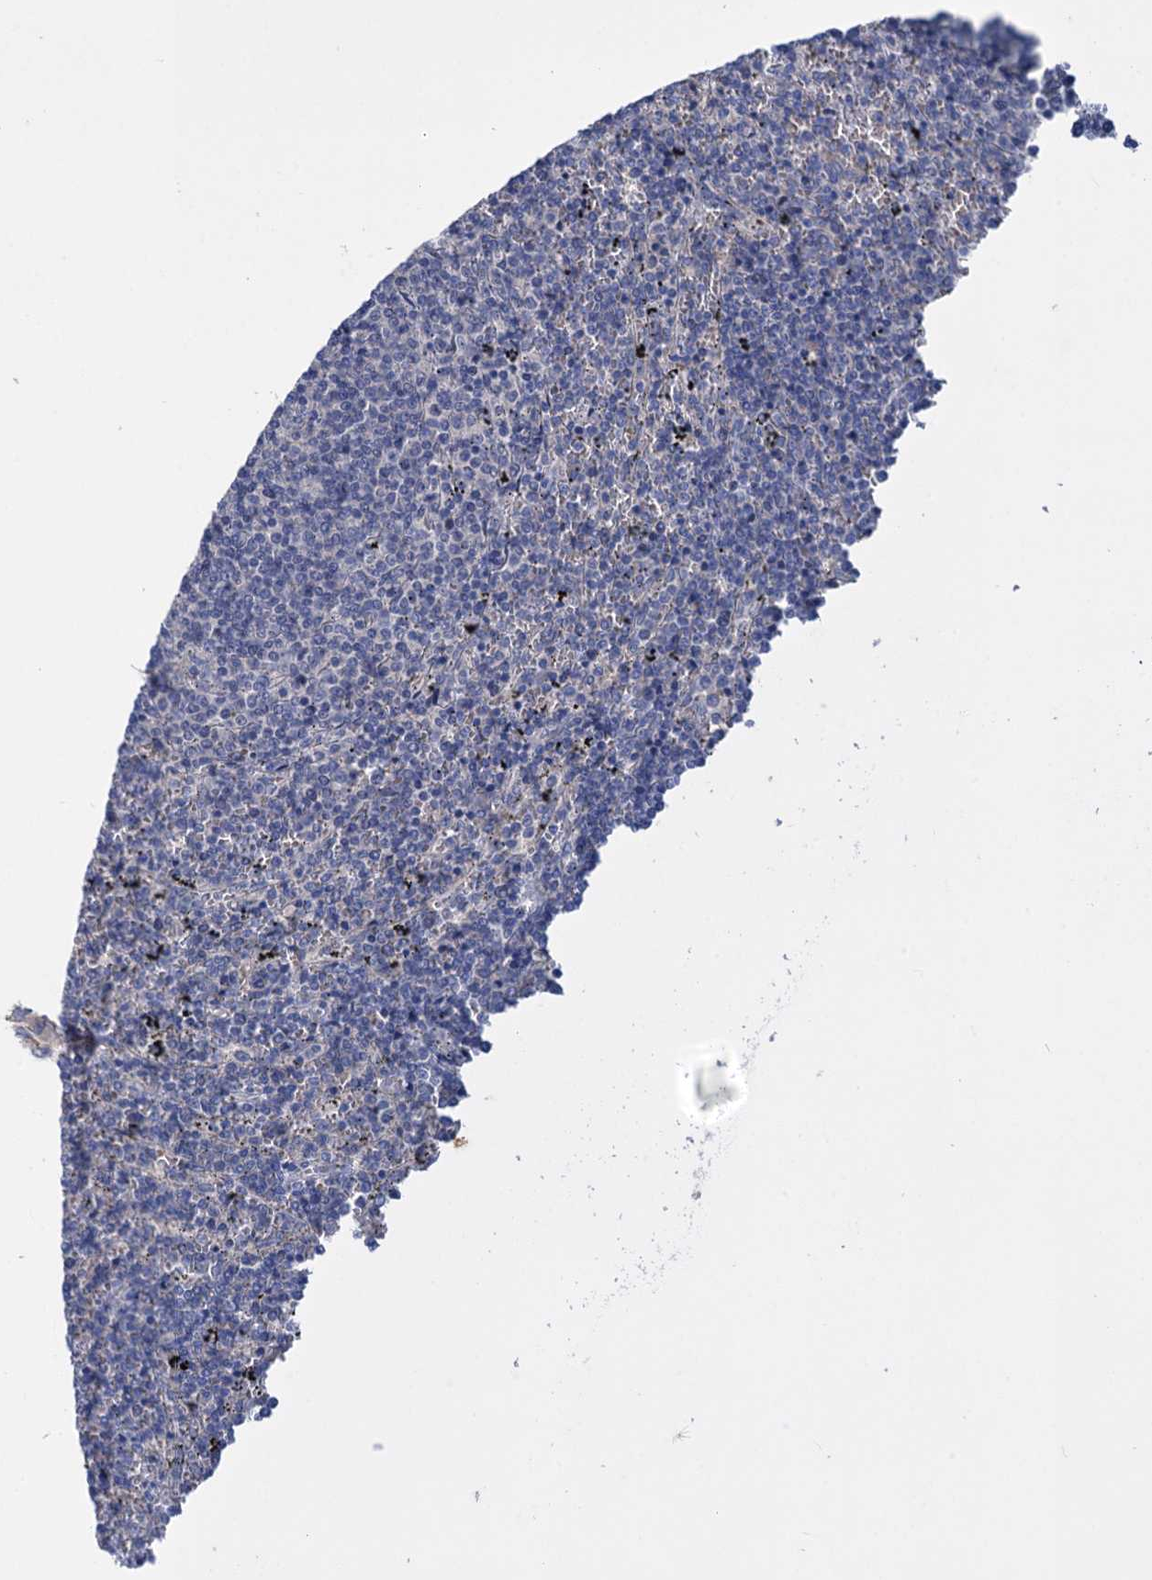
{"staining": {"intensity": "negative", "quantity": "none", "location": "none"}, "tissue": "lymphoma", "cell_type": "Tumor cells", "image_type": "cancer", "snomed": [{"axis": "morphology", "description": "Malignant lymphoma, non-Hodgkin's type, Low grade"}, {"axis": "topography", "description": "Spleen"}], "caption": "This is a micrograph of IHC staining of low-grade malignant lymphoma, non-Hodgkin's type, which shows no positivity in tumor cells.", "gene": "PPP1R32", "patient": {"sex": "female", "age": 50}}